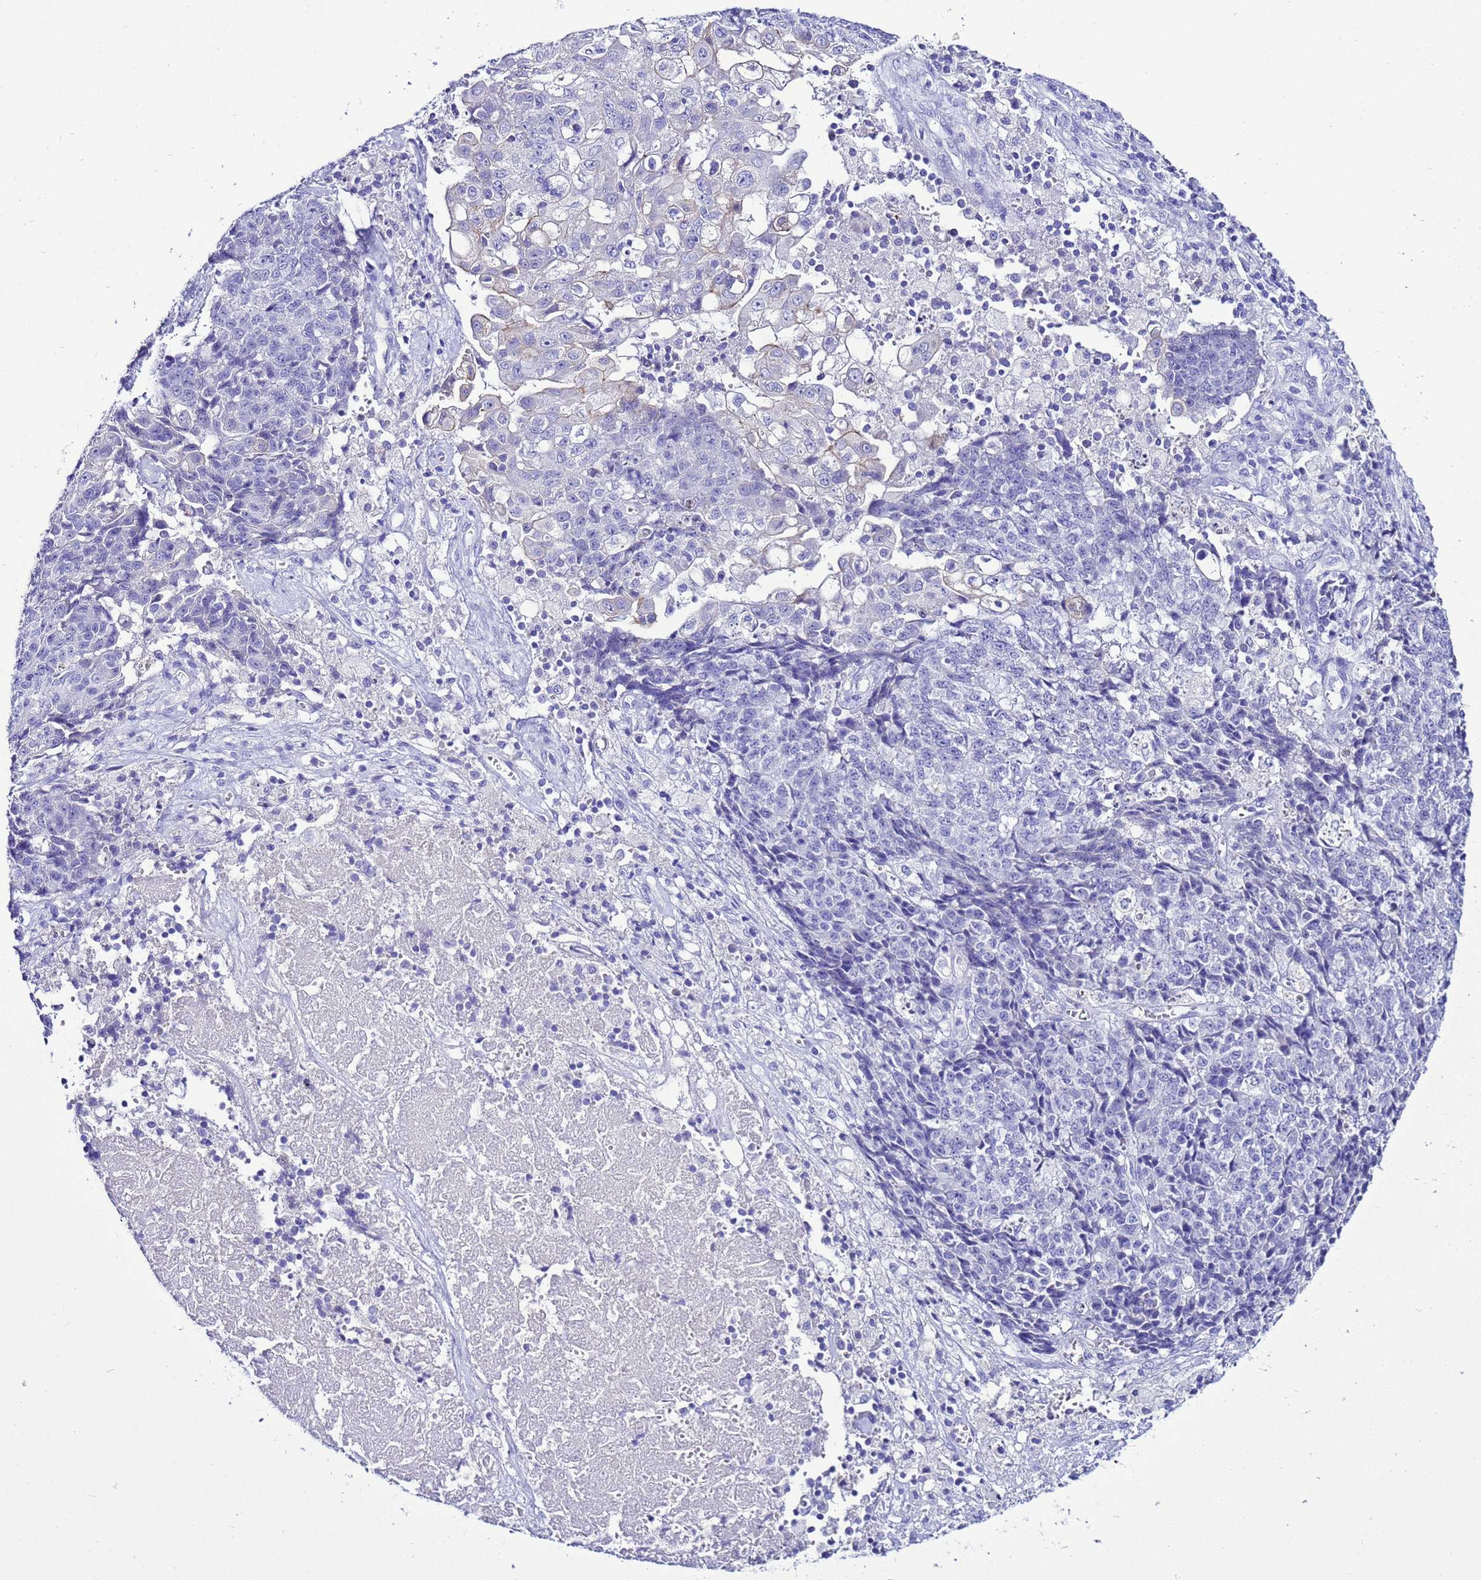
{"staining": {"intensity": "negative", "quantity": "none", "location": "none"}, "tissue": "ovarian cancer", "cell_type": "Tumor cells", "image_type": "cancer", "snomed": [{"axis": "morphology", "description": "Carcinoma, endometroid"}, {"axis": "topography", "description": "Ovary"}], "caption": "Immunohistochemistry (IHC) histopathology image of neoplastic tissue: endometroid carcinoma (ovarian) stained with DAB (3,3'-diaminobenzidine) exhibits no significant protein positivity in tumor cells.", "gene": "BEST2", "patient": {"sex": "female", "age": 42}}